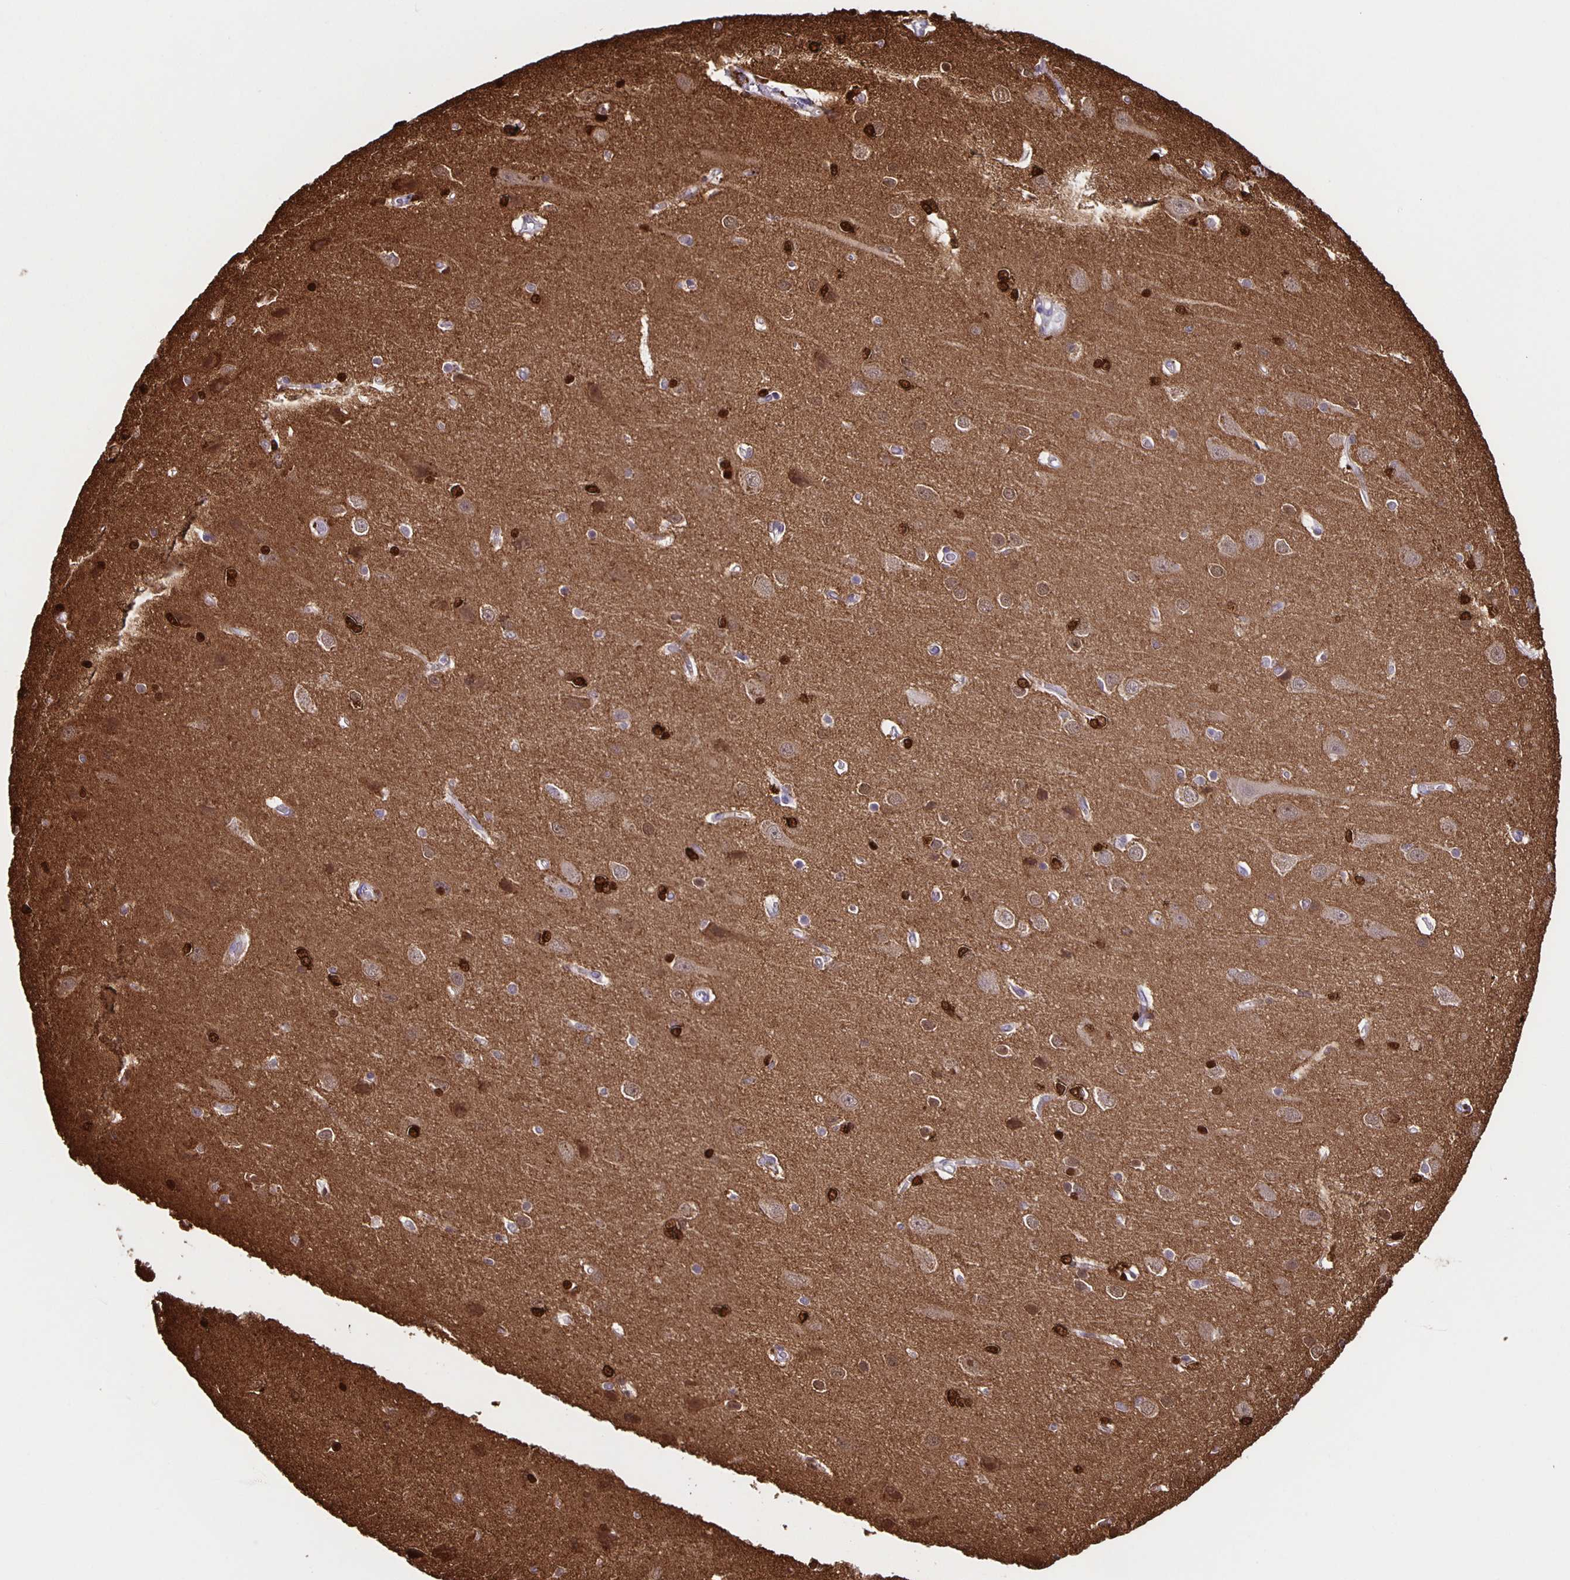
{"staining": {"intensity": "negative", "quantity": "none", "location": "none"}, "tissue": "cerebral cortex", "cell_type": "Endothelial cells", "image_type": "normal", "snomed": [{"axis": "morphology", "description": "Normal tissue, NOS"}, {"axis": "topography", "description": "Cerebral cortex"}], "caption": "Image shows no significant protein staining in endothelial cells of unremarkable cerebral cortex.", "gene": "TPPP", "patient": {"sex": "male", "age": 37}}